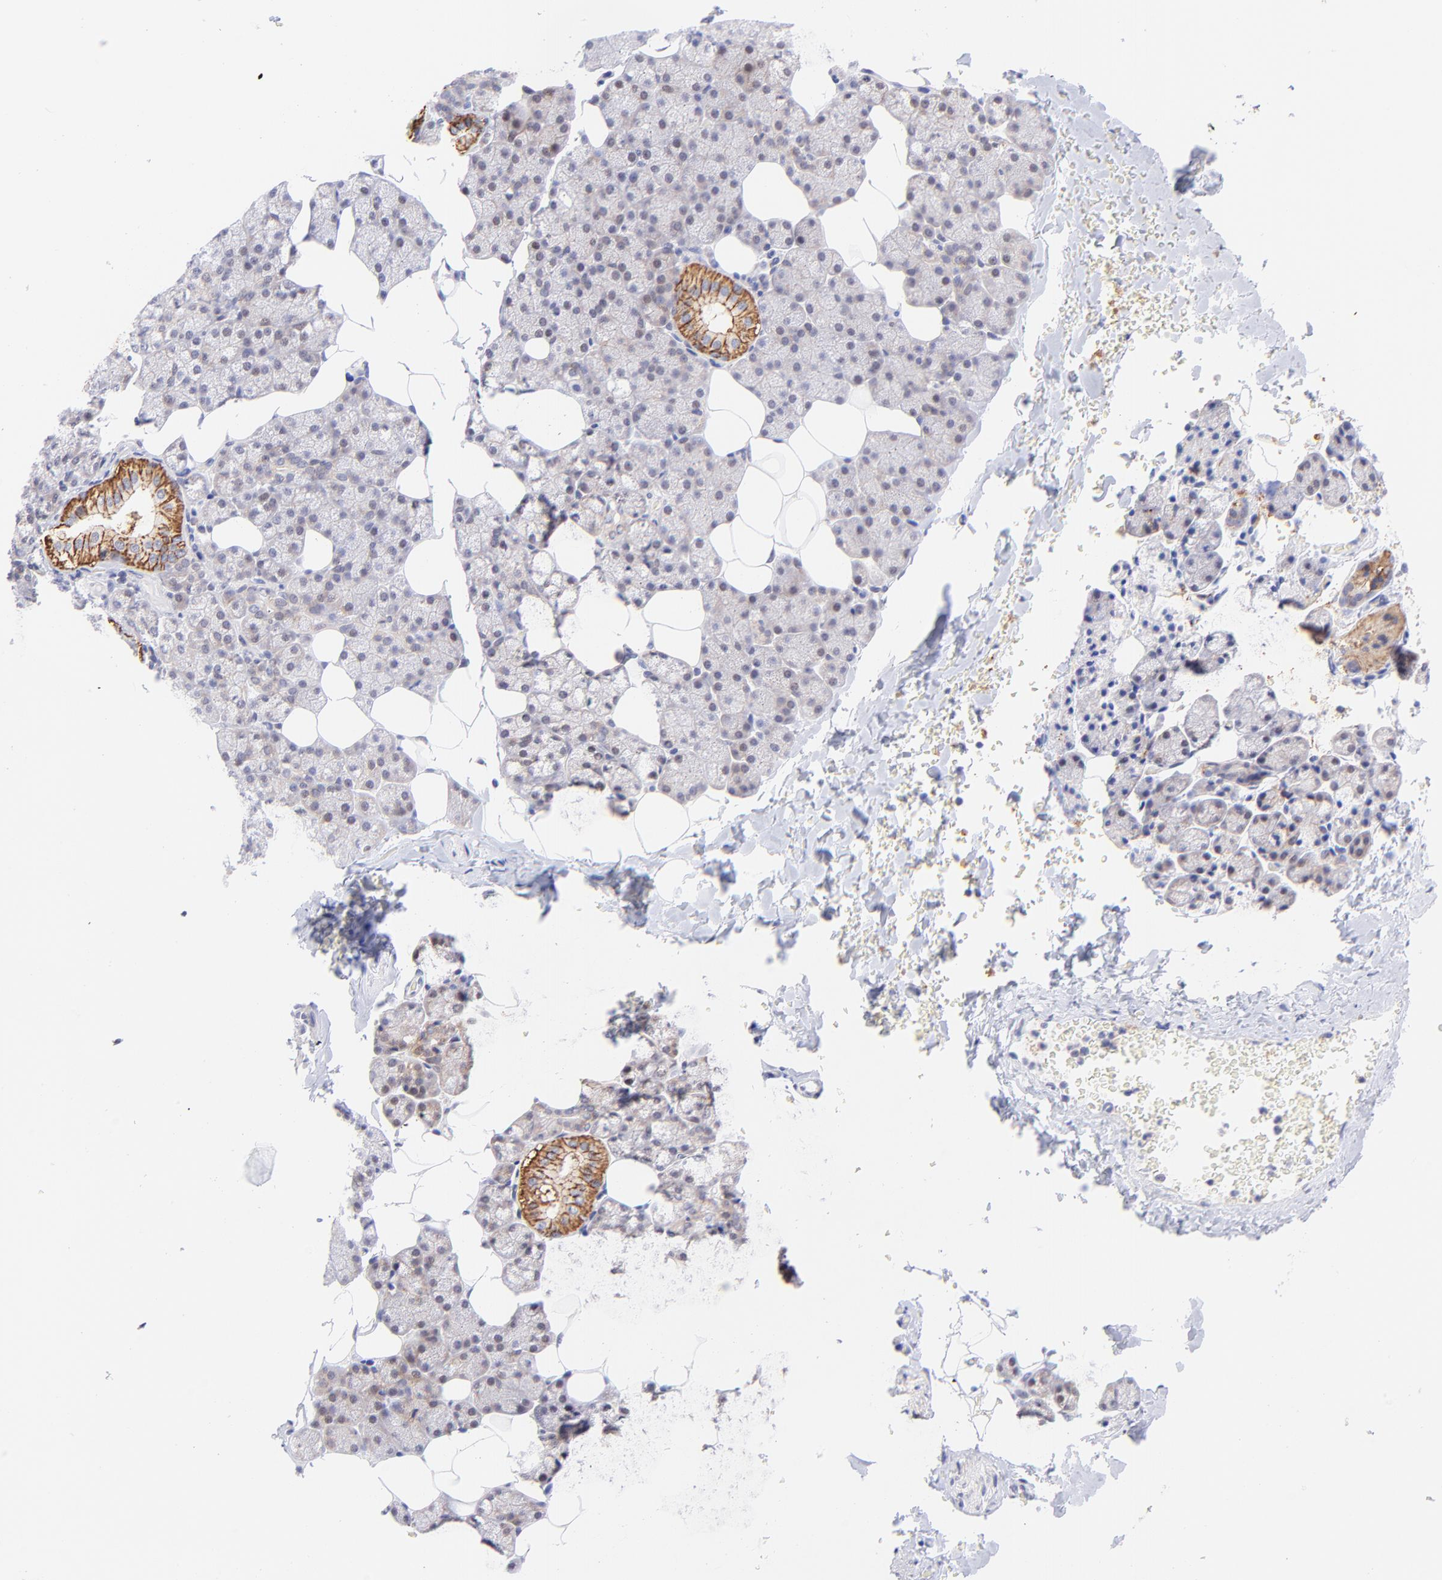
{"staining": {"intensity": "strong", "quantity": "<25%", "location": "cytoplasmic/membranous"}, "tissue": "salivary gland", "cell_type": "Glandular cells", "image_type": "normal", "snomed": [{"axis": "morphology", "description": "Normal tissue, NOS"}, {"axis": "topography", "description": "Lymph node"}, {"axis": "topography", "description": "Salivary gland"}], "caption": "Protein positivity by immunohistochemistry (IHC) displays strong cytoplasmic/membranous staining in approximately <25% of glandular cells in normal salivary gland. (DAB (3,3'-diaminobenzidine) IHC, brown staining for protein, blue staining for nuclei).", "gene": "PBDC1", "patient": {"sex": "male", "age": 8}}